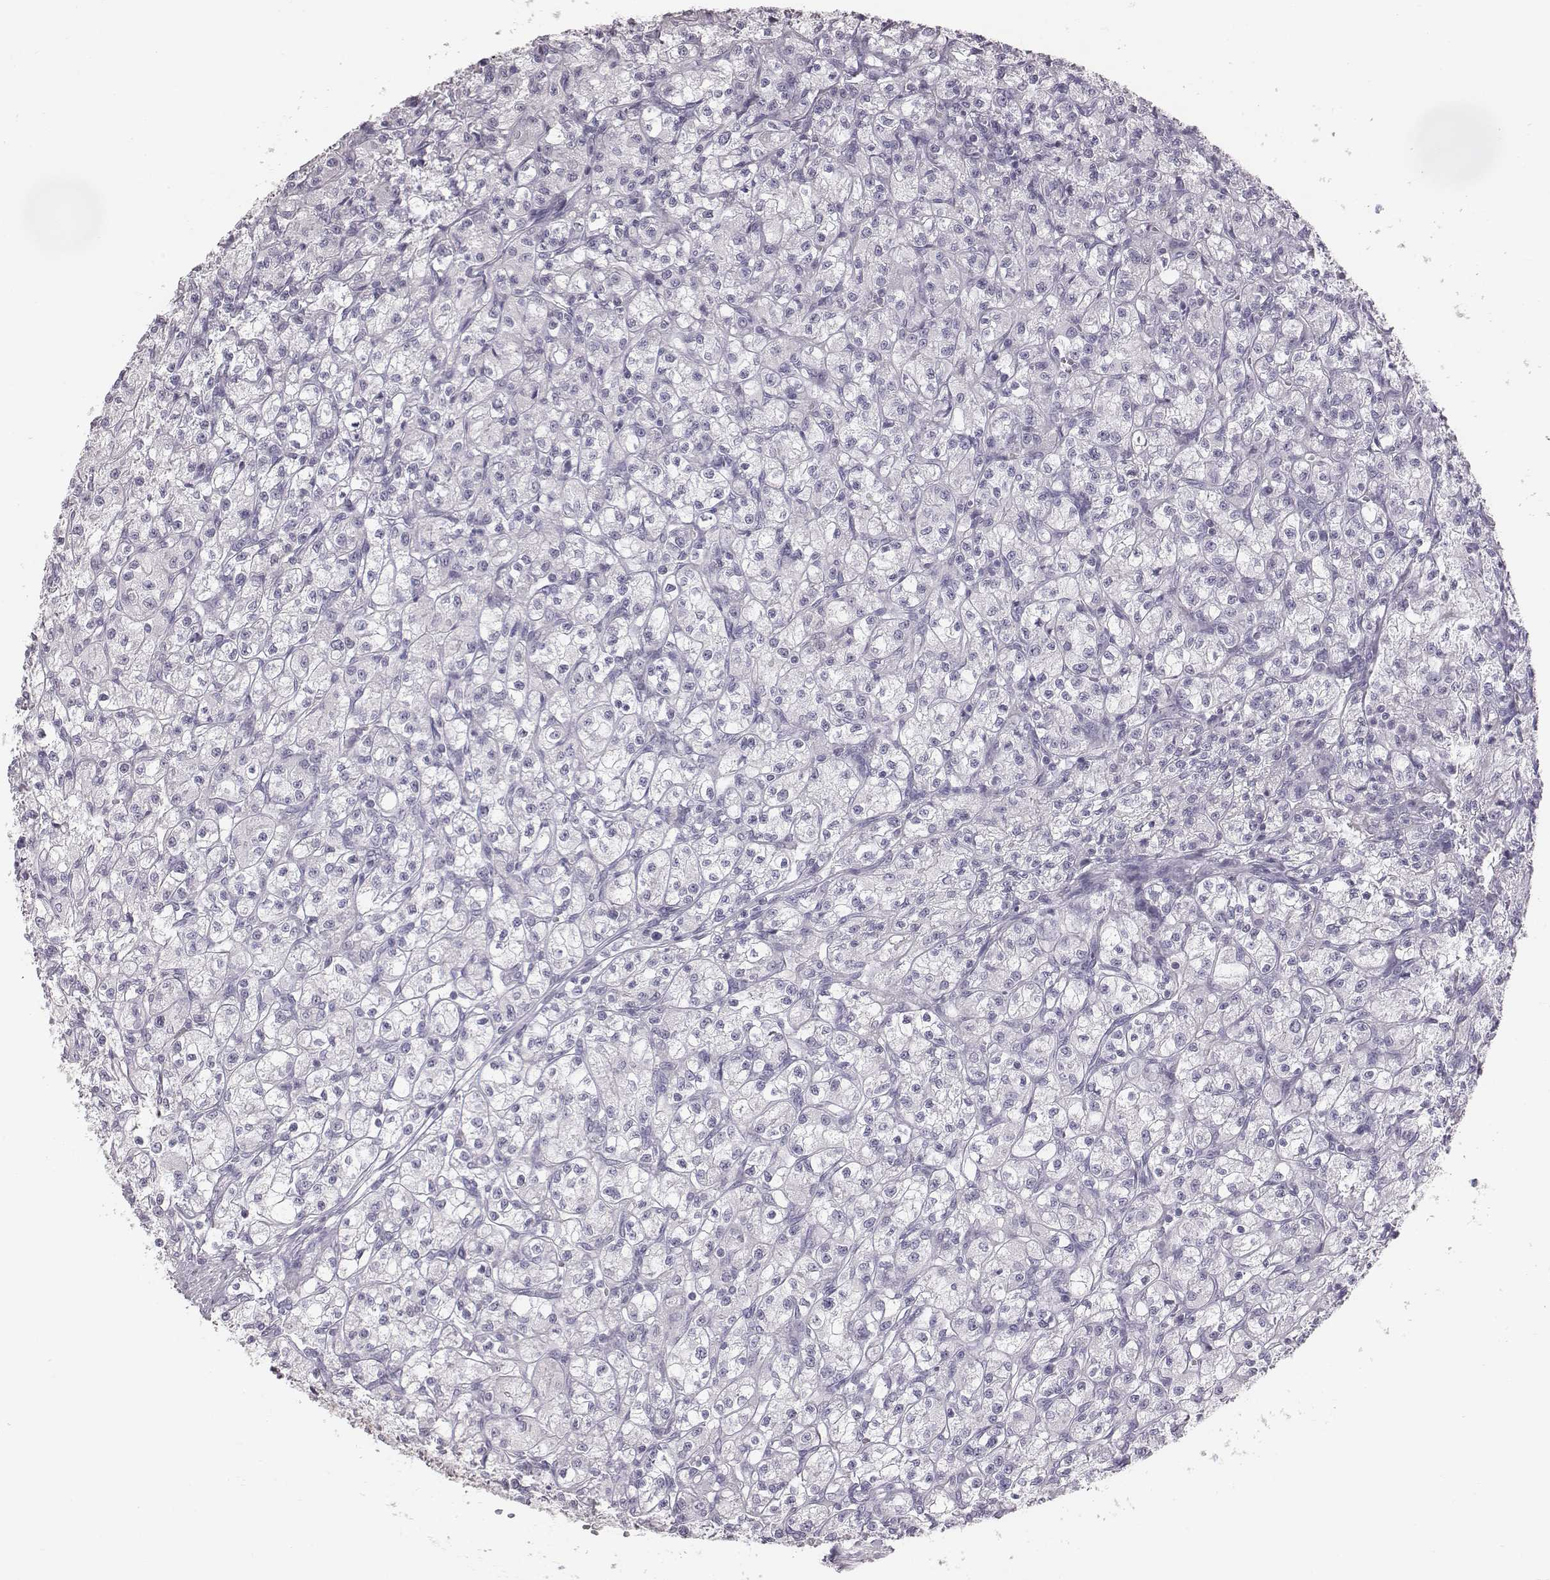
{"staining": {"intensity": "negative", "quantity": "none", "location": "none"}, "tissue": "renal cancer", "cell_type": "Tumor cells", "image_type": "cancer", "snomed": [{"axis": "morphology", "description": "Adenocarcinoma, NOS"}, {"axis": "topography", "description": "Kidney"}], "caption": "There is no significant positivity in tumor cells of renal cancer (adenocarcinoma).", "gene": "C6orf58", "patient": {"sex": "female", "age": 70}}